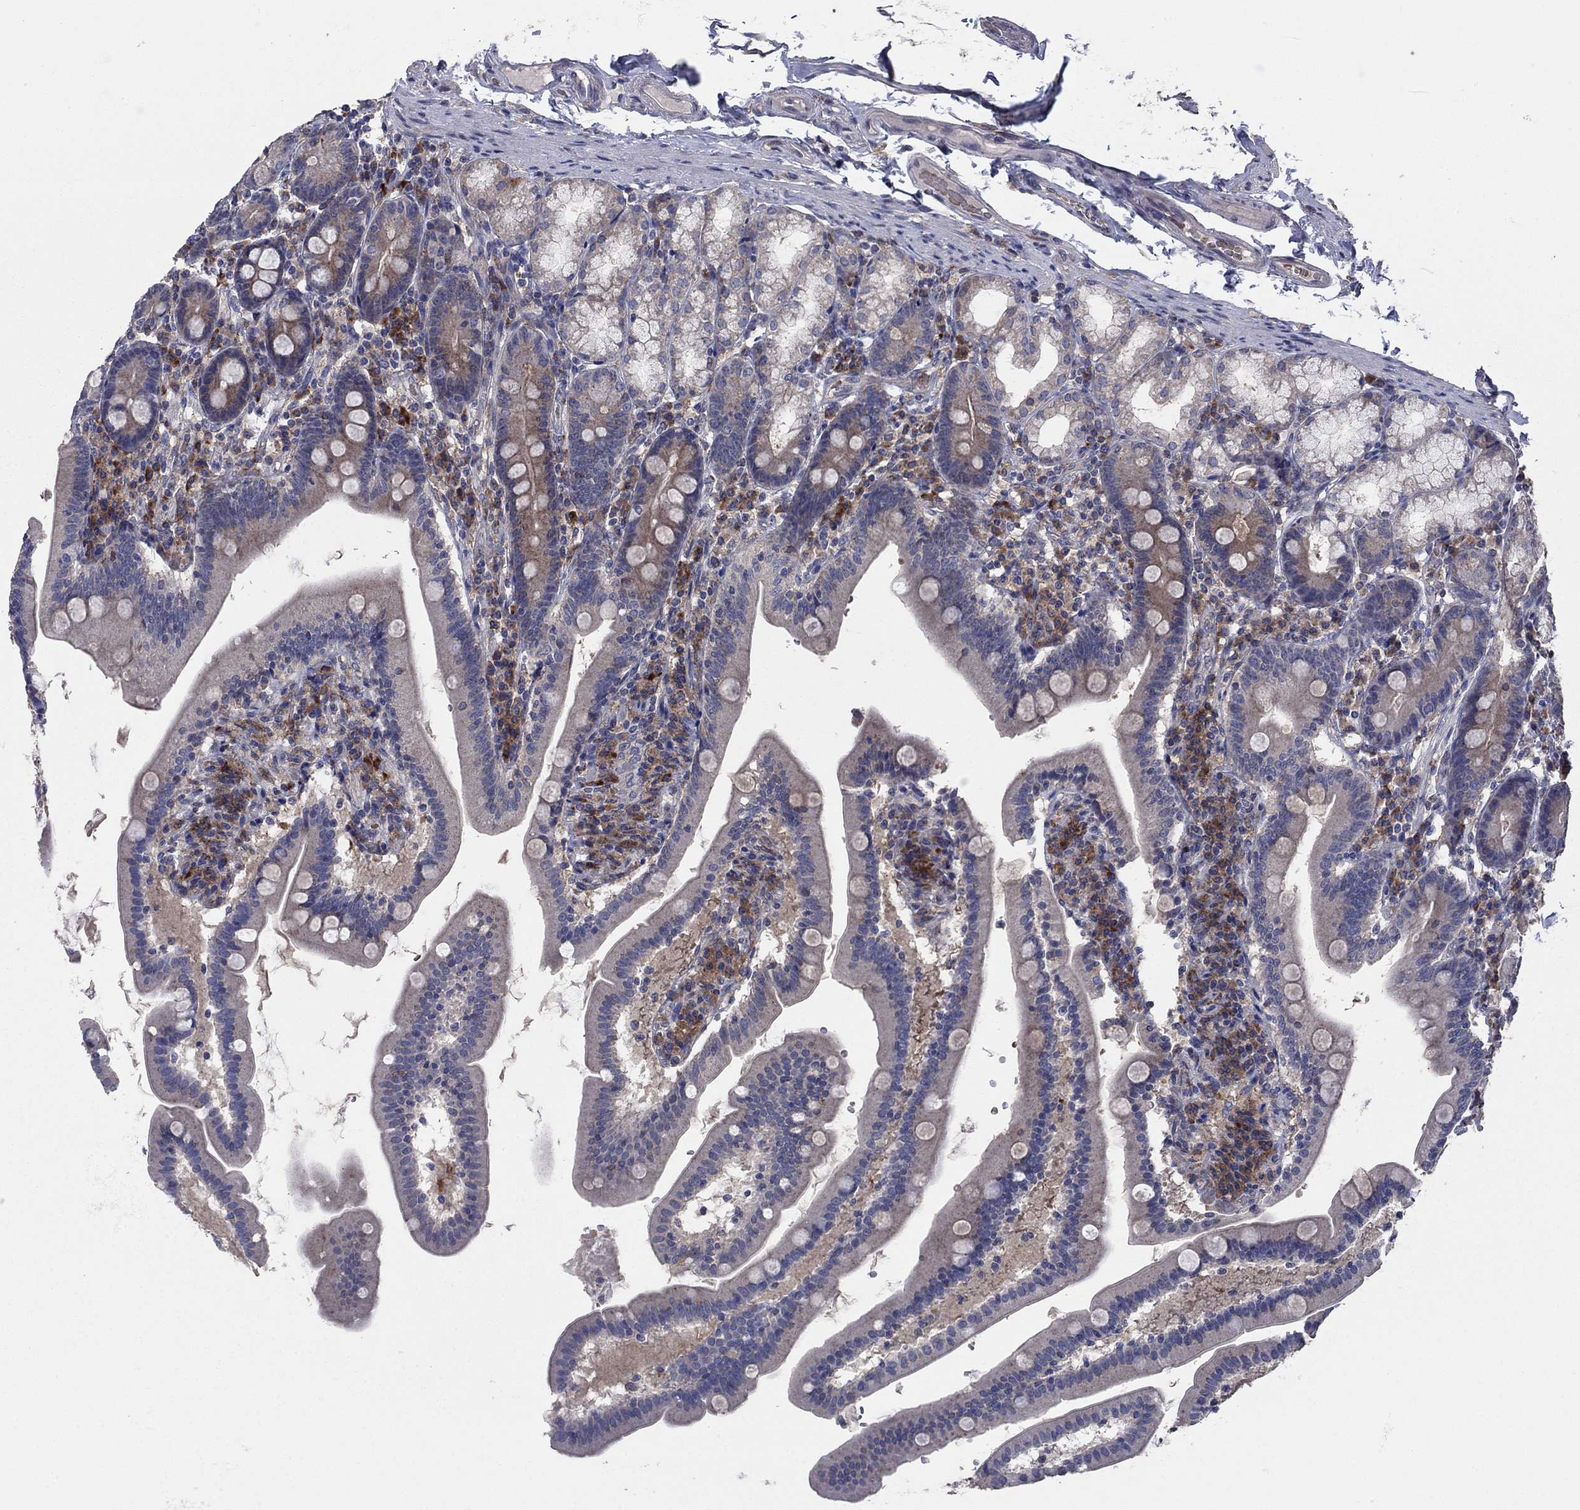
{"staining": {"intensity": "weak", "quantity": "<25%", "location": "cytoplasmic/membranous"}, "tissue": "duodenum", "cell_type": "Glandular cells", "image_type": "normal", "snomed": [{"axis": "morphology", "description": "Normal tissue, NOS"}, {"axis": "topography", "description": "Duodenum"}], "caption": "IHC micrograph of normal duodenum stained for a protein (brown), which exhibits no expression in glandular cells.", "gene": "MEA1", "patient": {"sex": "female", "age": 67}}